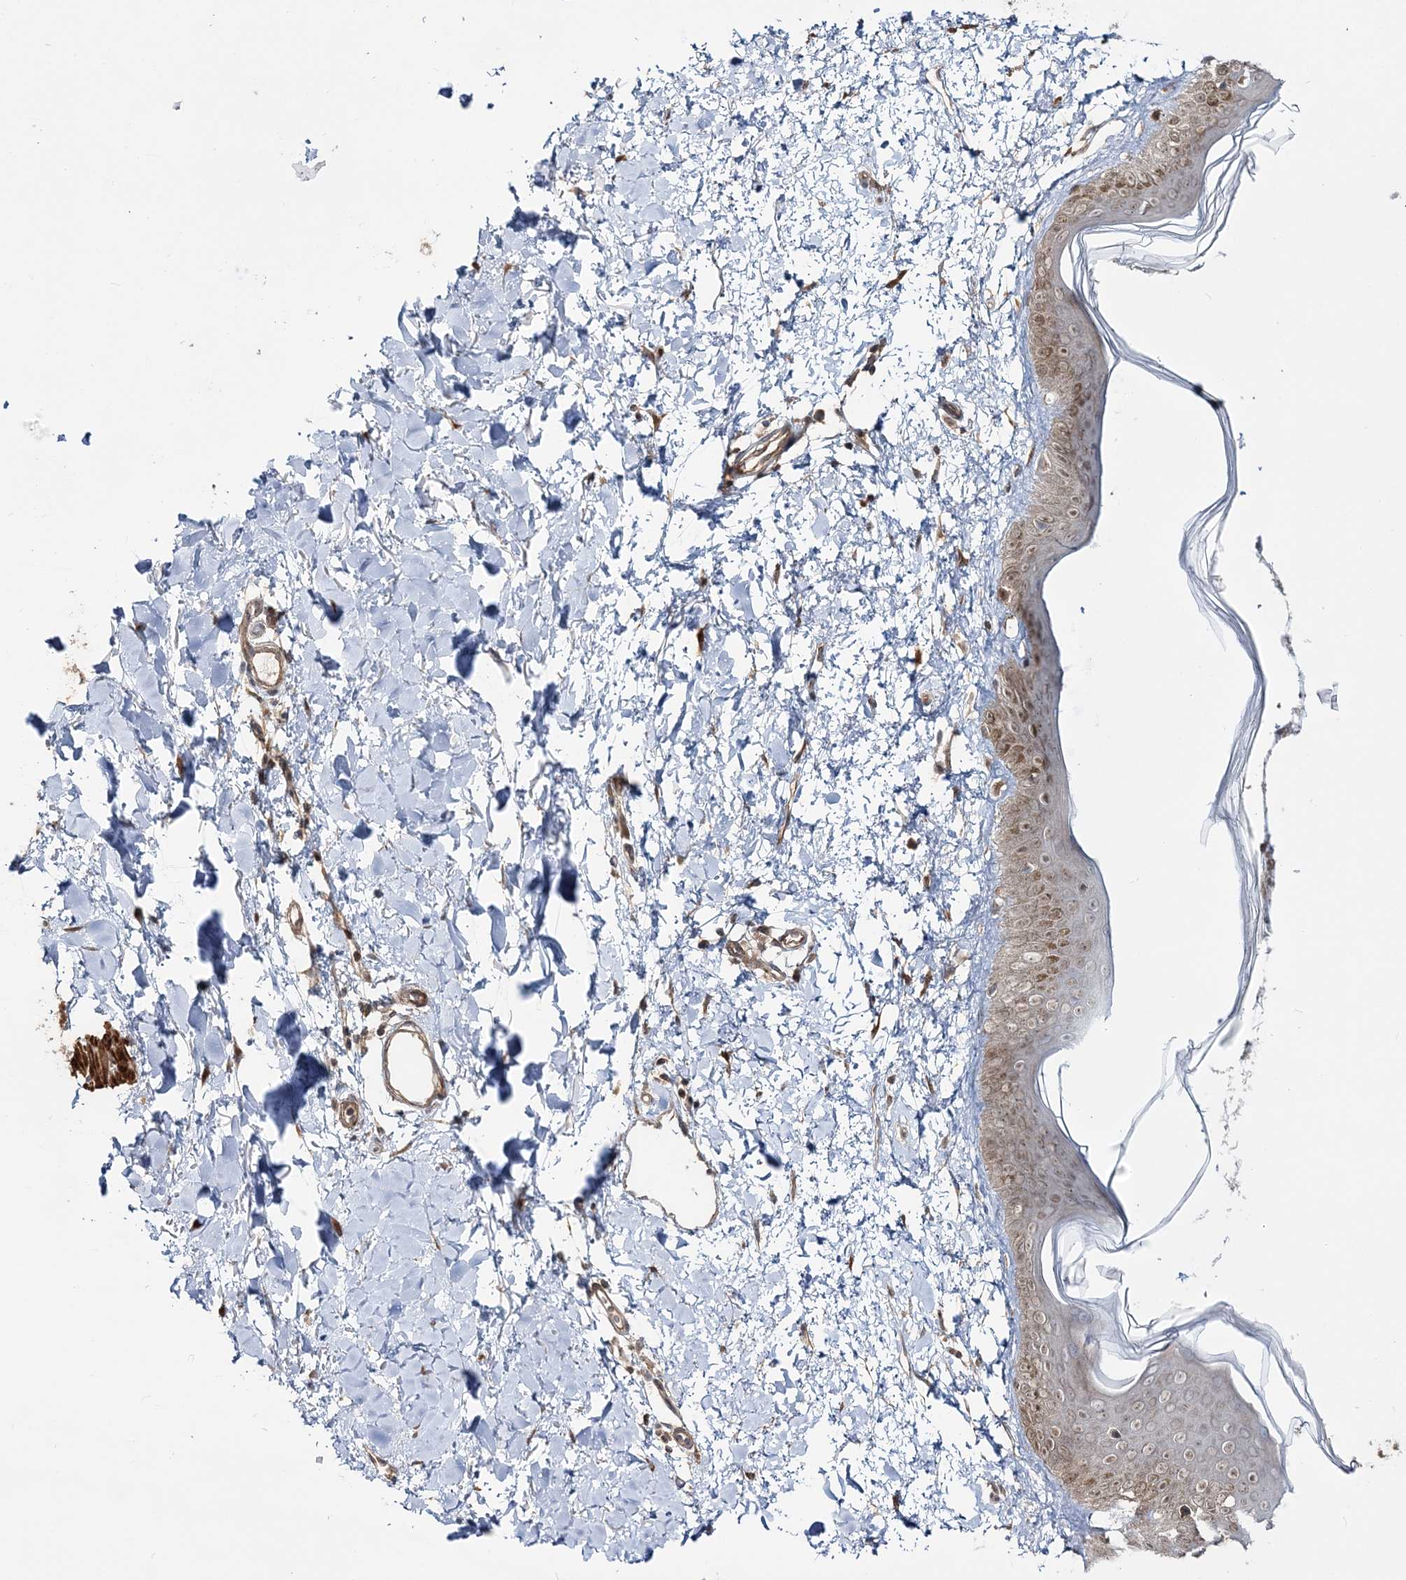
{"staining": {"intensity": "moderate", "quantity": ">75%", "location": "cytoplasmic/membranous"}, "tissue": "skin", "cell_type": "Fibroblasts", "image_type": "normal", "snomed": [{"axis": "morphology", "description": "Normal tissue, NOS"}, {"axis": "topography", "description": "Skin"}], "caption": "Immunohistochemical staining of normal skin demonstrates medium levels of moderate cytoplasmic/membranous staining in approximately >75% of fibroblasts. The staining was performed using DAB (3,3'-diaminobenzidine), with brown indicating positive protein expression. Nuclei are stained blue with hematoxylin.", "gene": "MOCS2", "patient": {"sex": "female", "age": 58}}